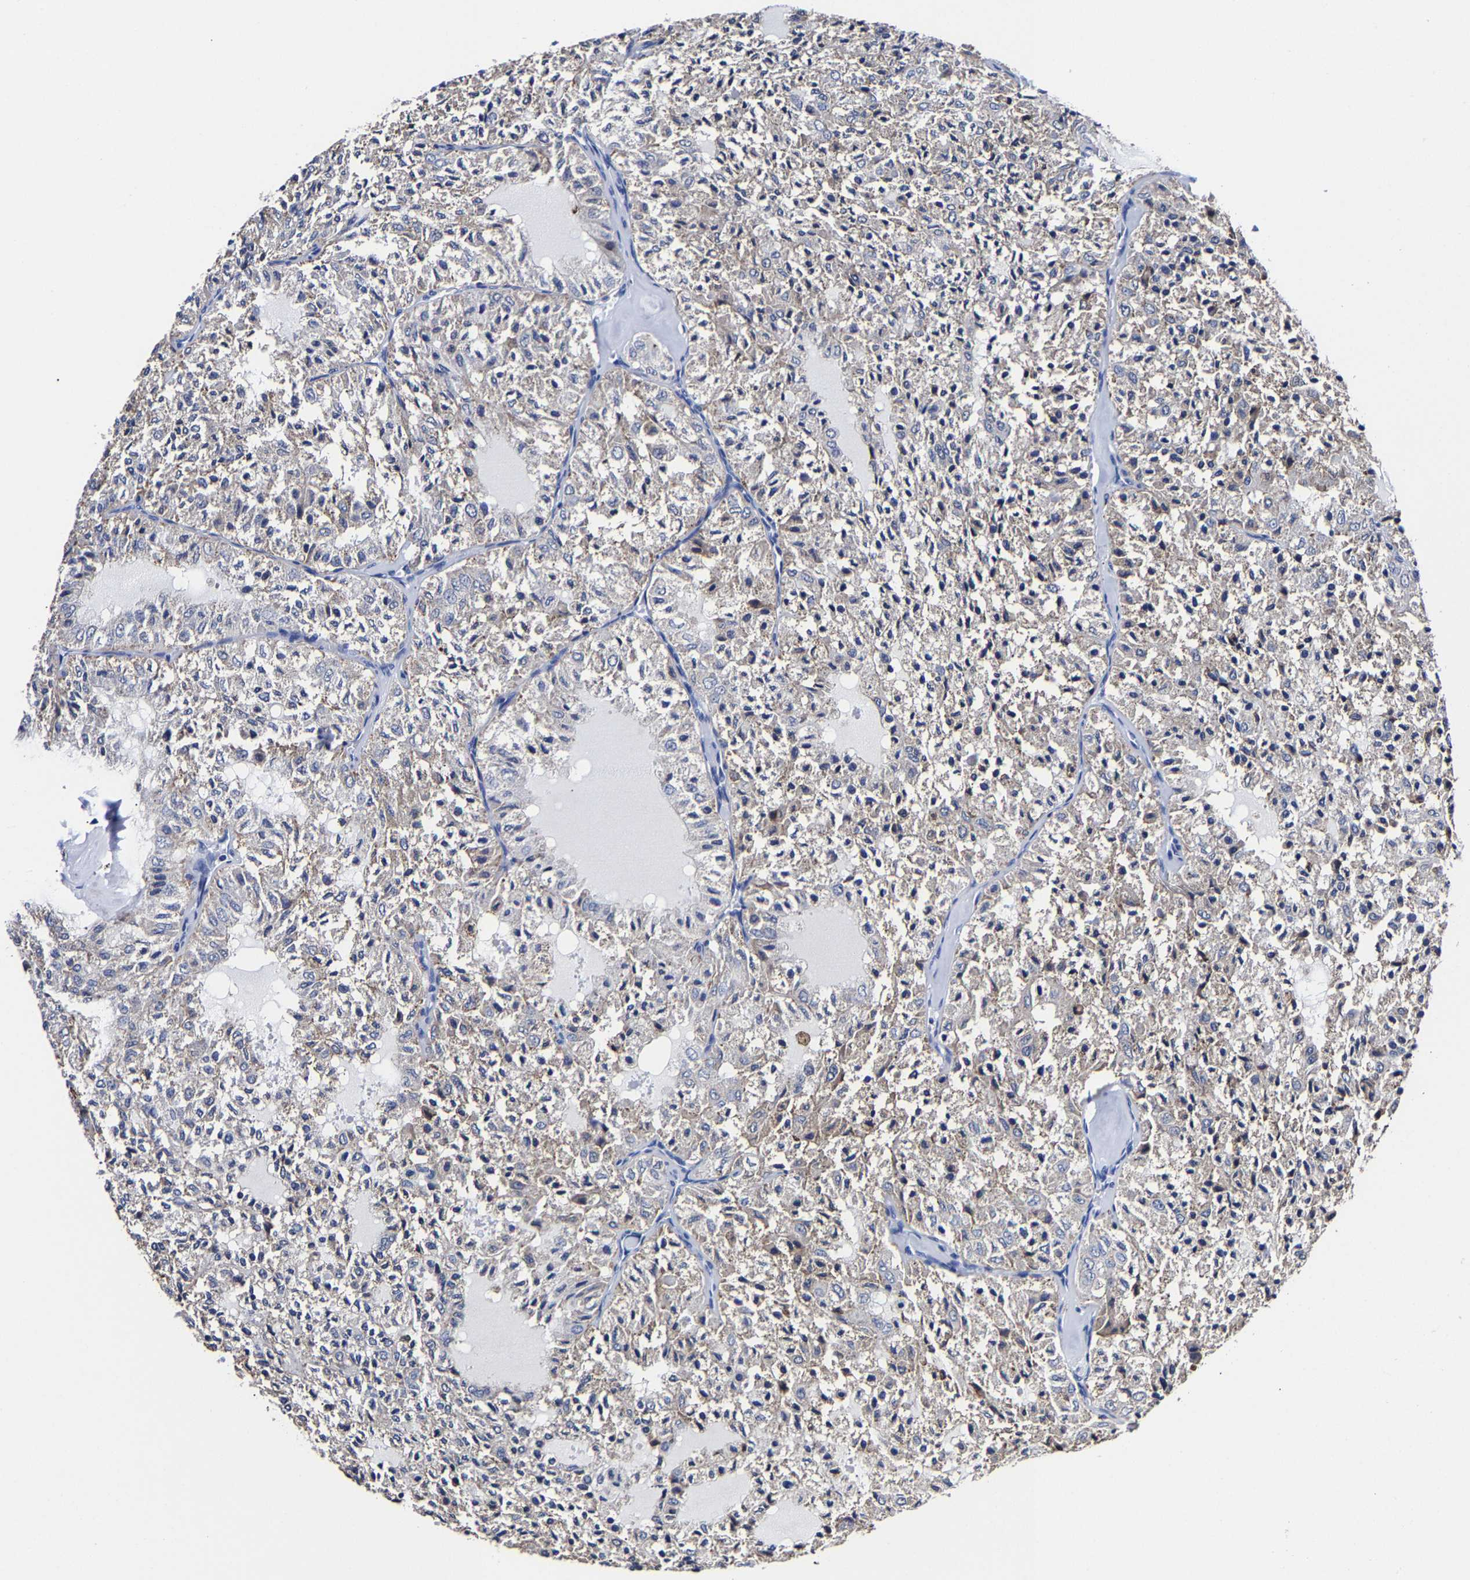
{"staining": {"intensity": "weak", "quantity": "<25%", "location": "cytoplasmic/membranous"}, "tissue": "thyroid cancer", "cell_type": "Tumor cells", "image_type": "cancer", "snomed": [{"axis": "morphology", "description": "Follicular adenoma carcinoma, NOS"}, {"axis": "topography", "description": "Thyroid gland"}], "caption": "Immunohistochemistry (IHC) photomicrograph of neoplastic tissue: human follicular adenoma carcinoma (thyroid) stained with DAB exhibits no significant protein staining in tumor cells.", "gene": "CPA2", "patient": {"sex": "male", "age": 75}}